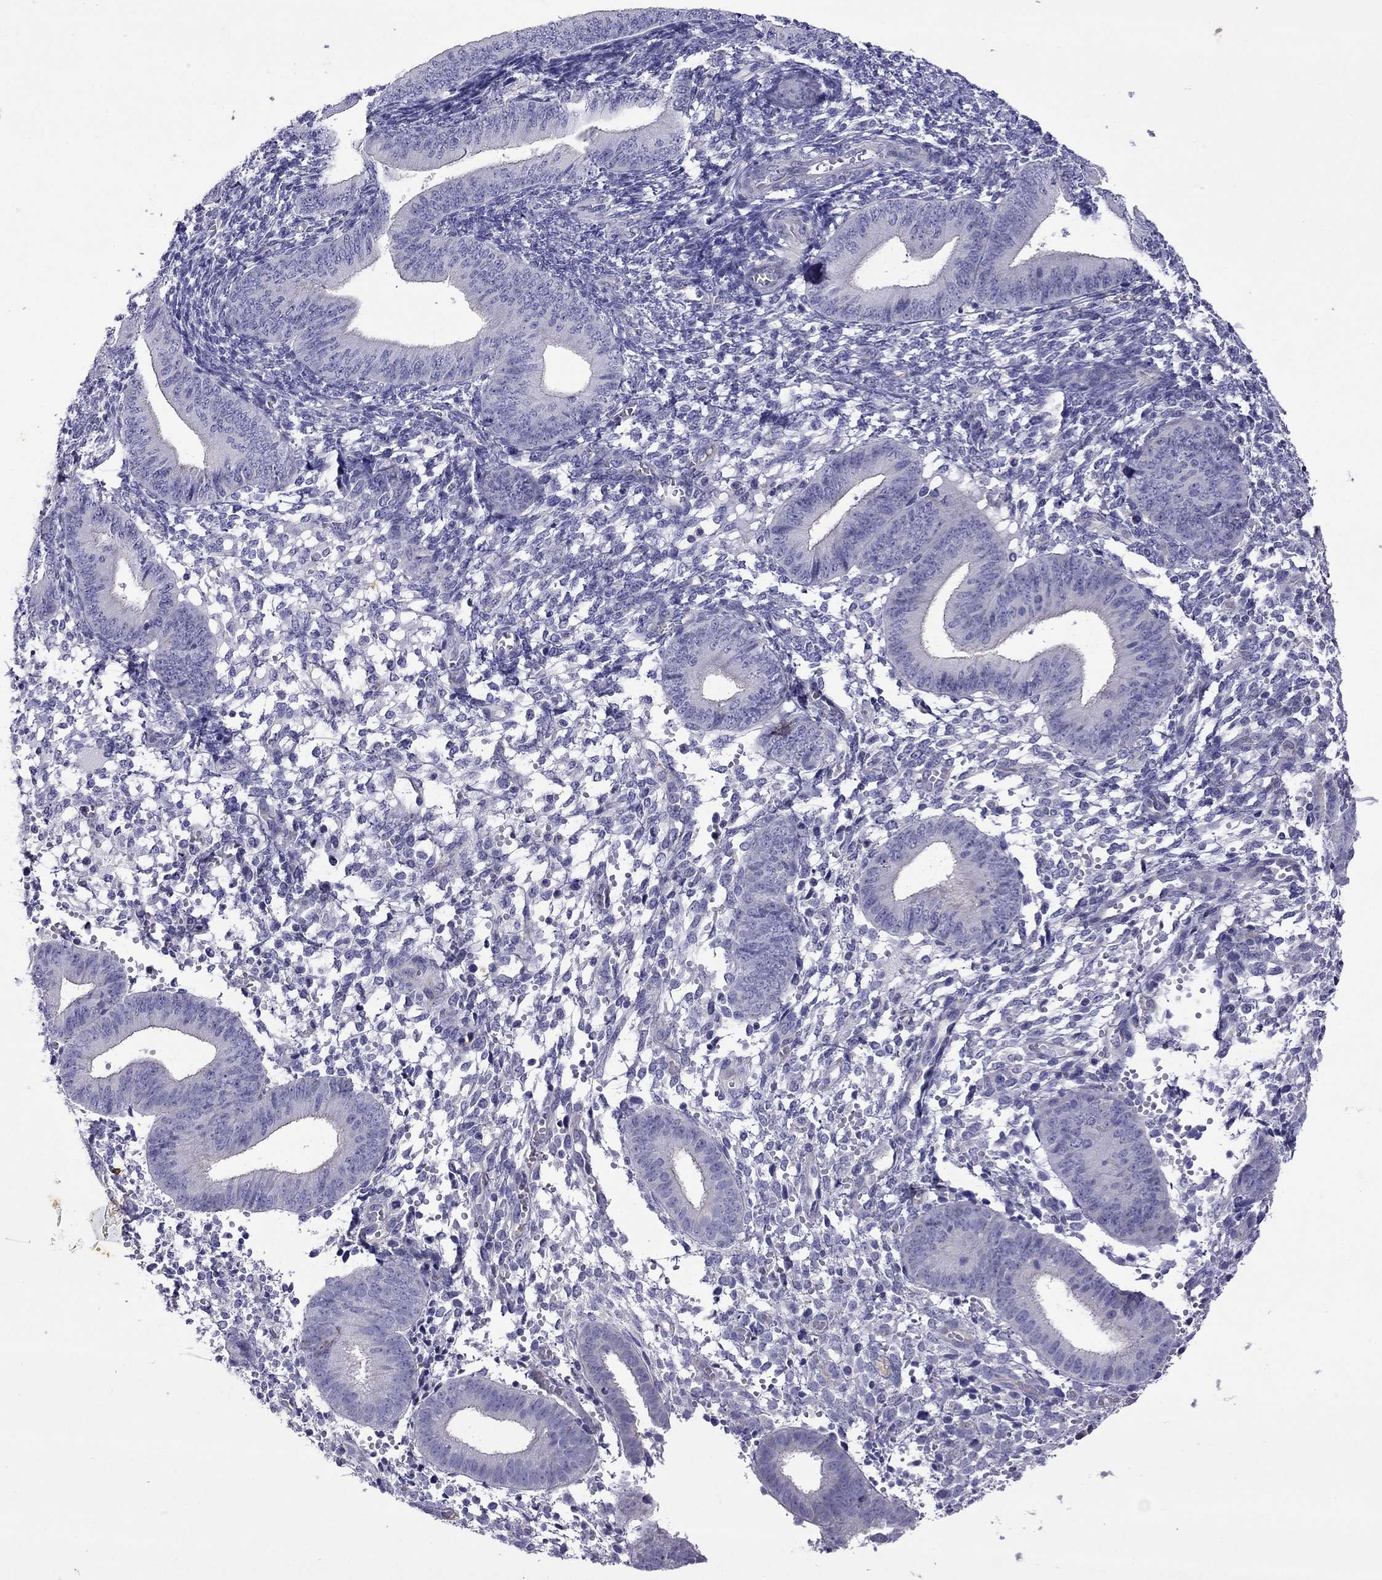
{"staining": {"intensity": "negative", "quantity": "none", "location": "none"}, "tissue": "endometrium", "cell_type": "Cells in endometrial stroma", "image_type": "normal", "snomed": [{"axis": "morphology", "description": "Normal tissue, NOS"}, {"axis": "topography", "description": "Endometrium"}], "caption": "This photomicrograph is of unremarkable endometrium stained with immunohistochemistry (IHC) to label a protein in brown with the nuclei are counter-stained blue. There is no staining in cells in endometrial stroma.", "gene": "STAR", "patient": {"sex": "female", "age": 39}}